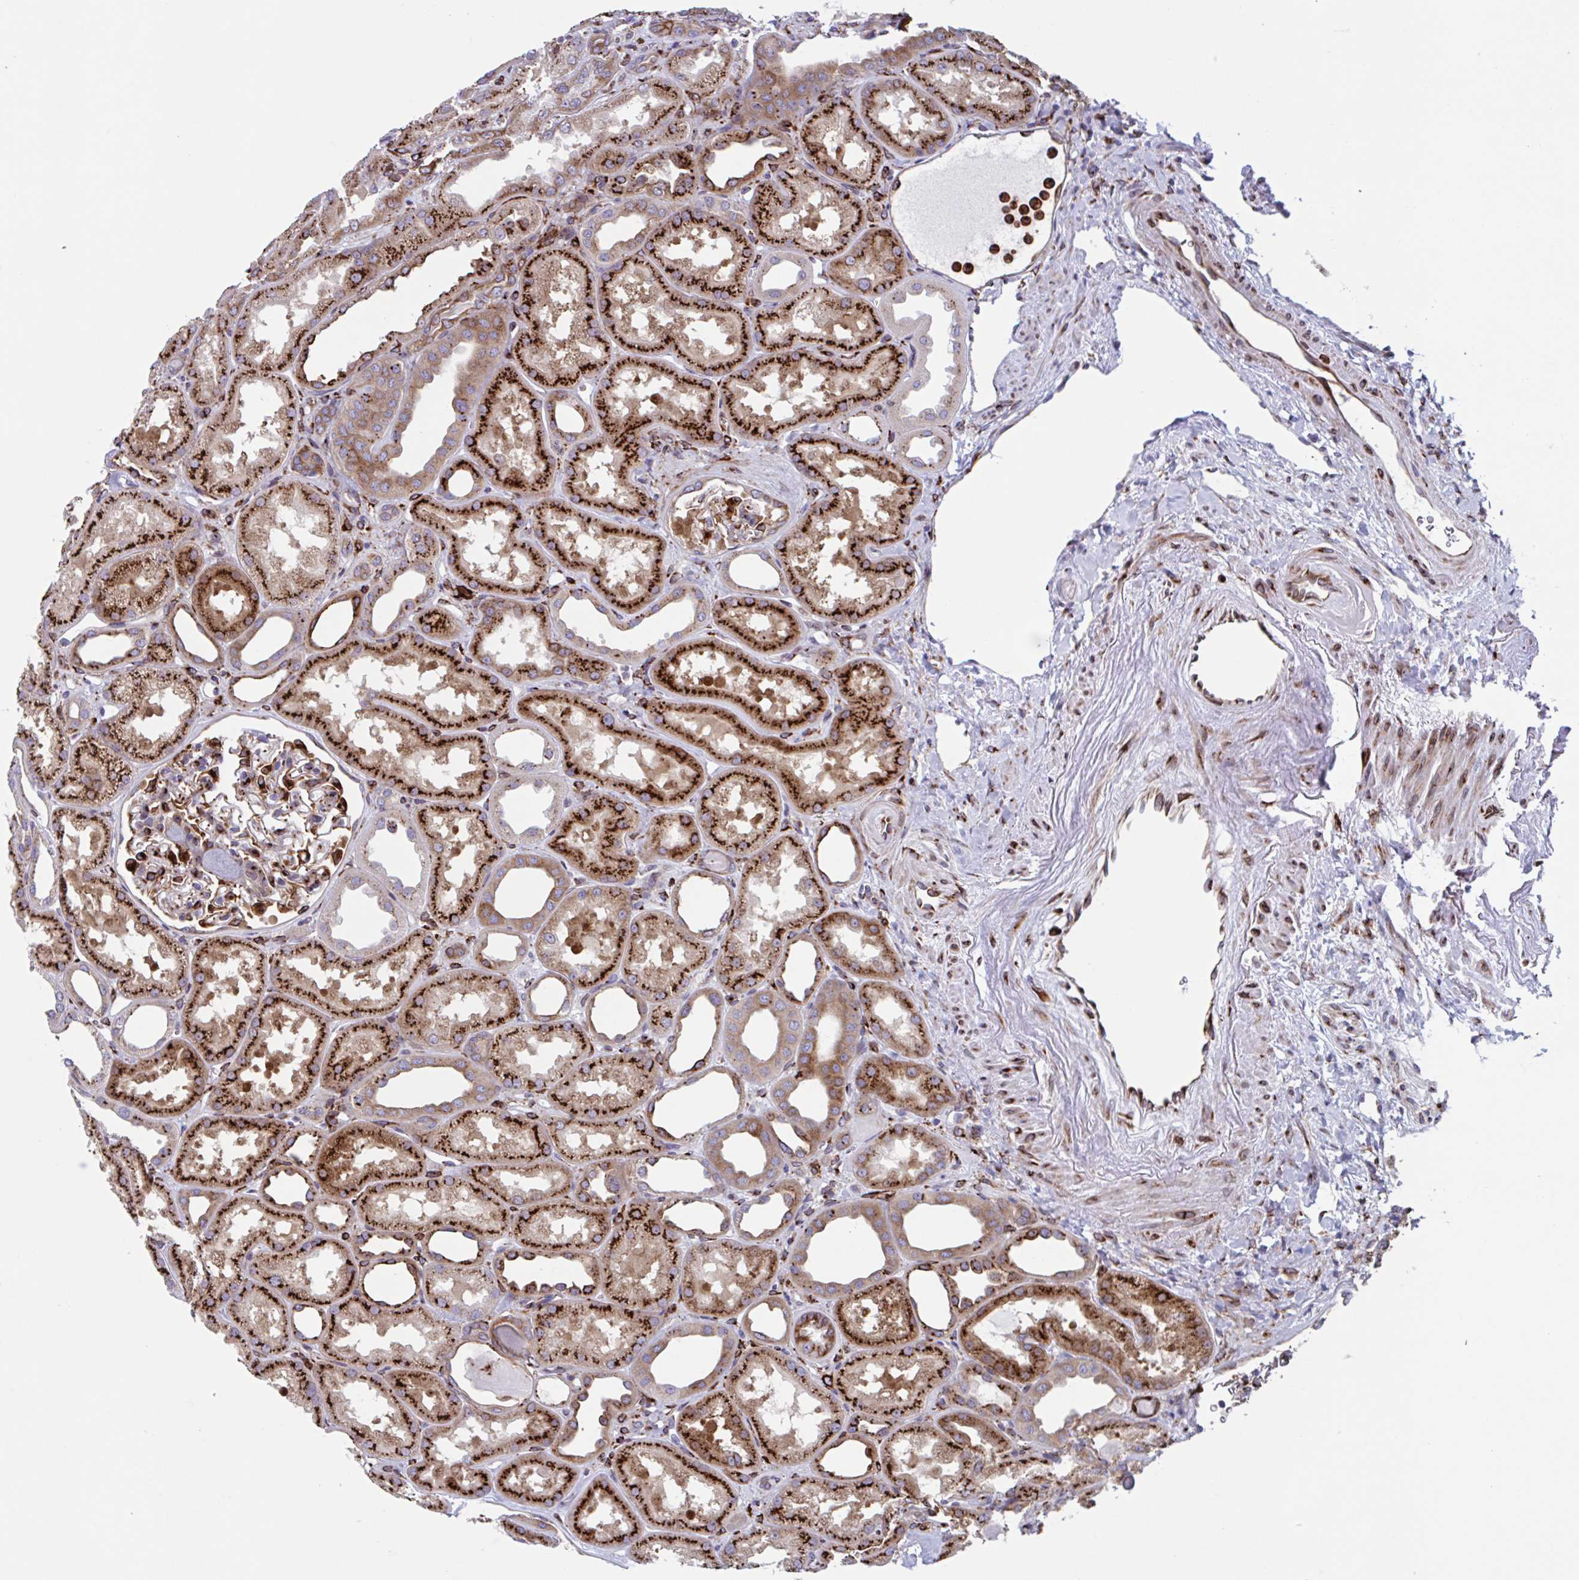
{"staining": {"intensity": "strong", "quantity": ">75%", "location": "cytoplasmic/membranous"}, "tissue": "kidney", "cell_type": "Cells in glomeruli", "image_type": "normal", "snomed": [{"axis": "morphology", "description": "Normal tissue, NOS"}, {"axis": "topography", "description": "Kidney"}], "caption": "The immunohistochemical stain labels strong cytoplasmic/membranous positivity in cells in glomeruli of unremarkable kidney. (IHC, brightfield microscopy, high magnification).", "gene": "RFK", "patient": {"sex": "male", "age": 61}}